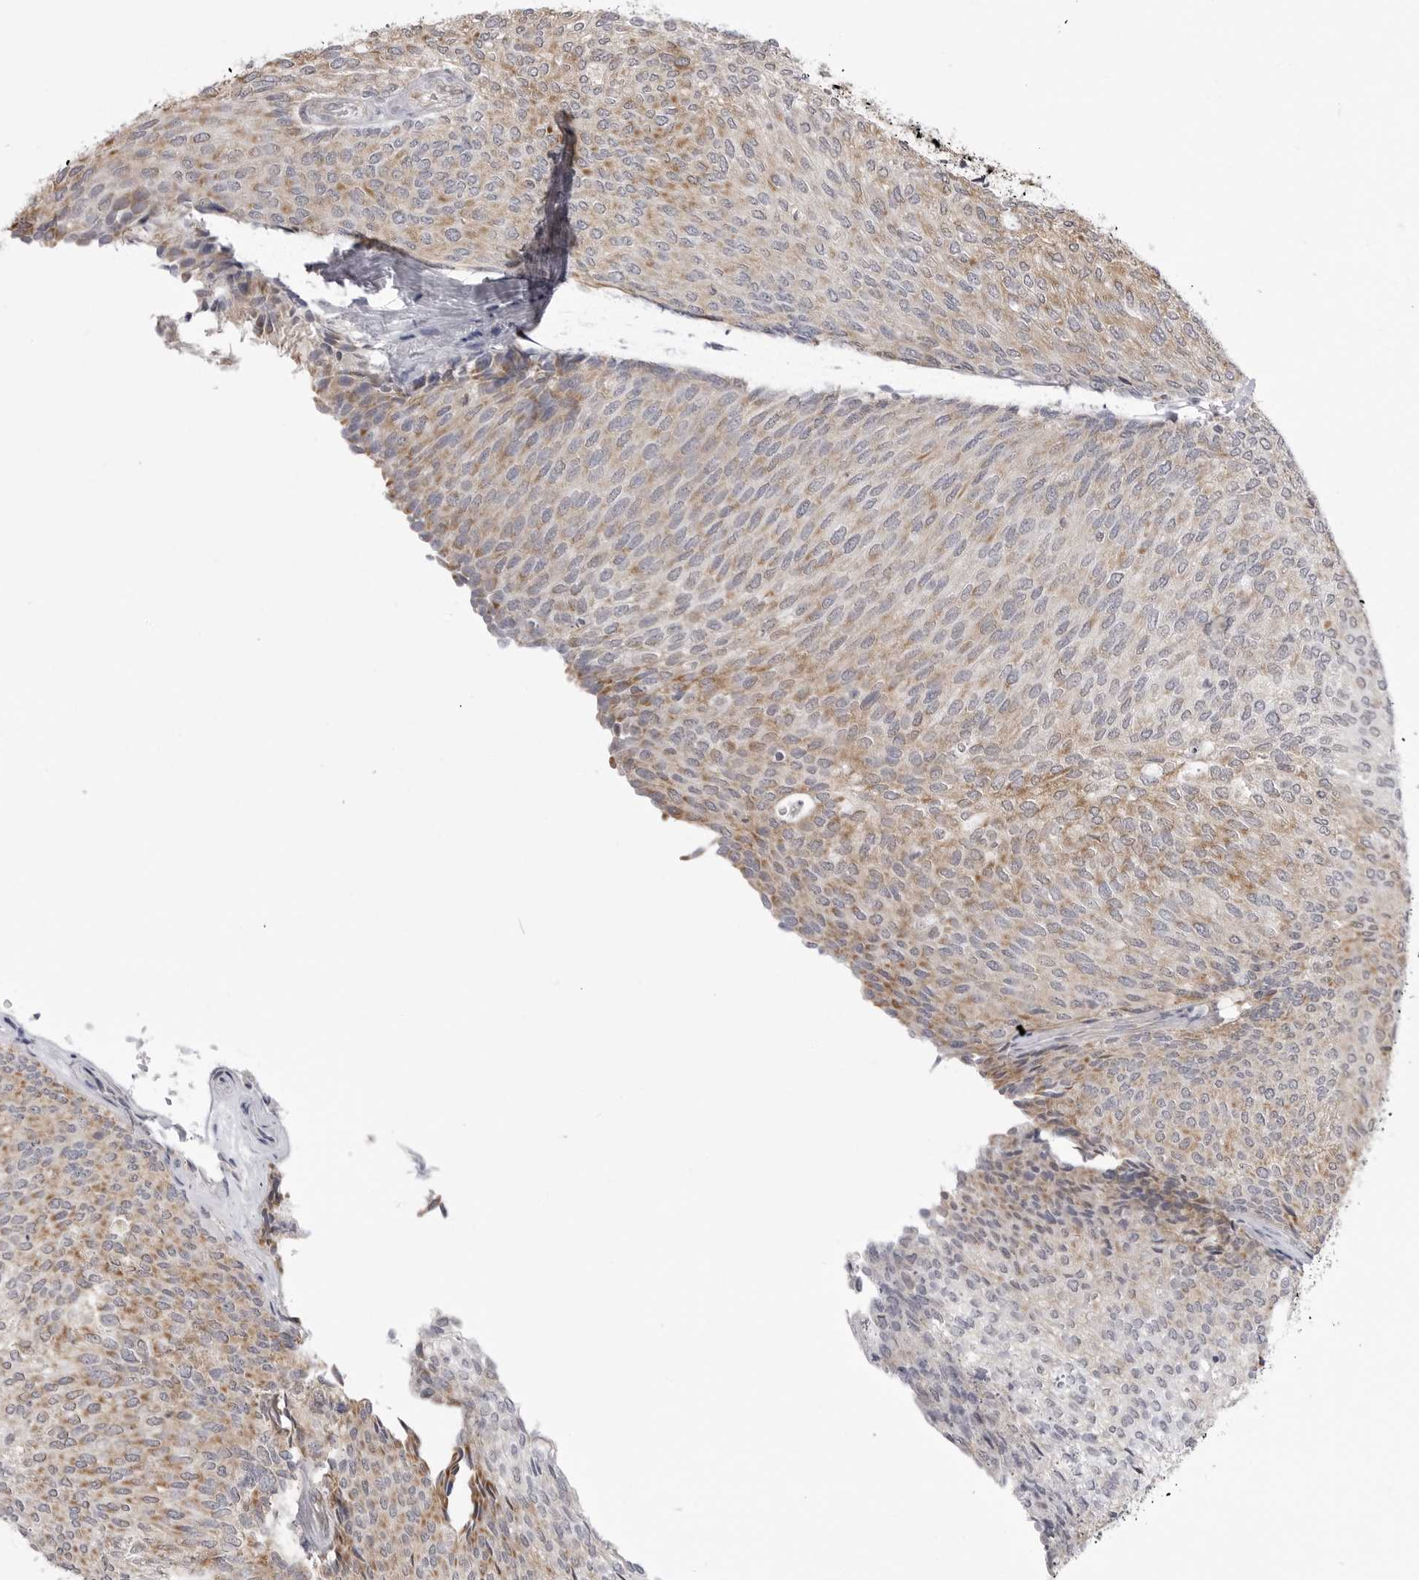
{"staining": {"intensity": "moderate", "quantity": "25%-75%", "location": "cytoplasmic/membranous"}, "tissue": "urothelial cancer", "cell_type": "Tumor cells", "image_type": "cancer", "snomed": [{"axis": "morphology", "description": "Urothelial carcinoma, Low grade"}, {"axis": "topography", "description": "Urinary bladder"}], "caption": "Human urothelial carcinoma (low-grade) stained with a protein marker reveals moderate staining in tumor cells.", "gene": "FH", "patient": {"sex": "female", "age": 79}}